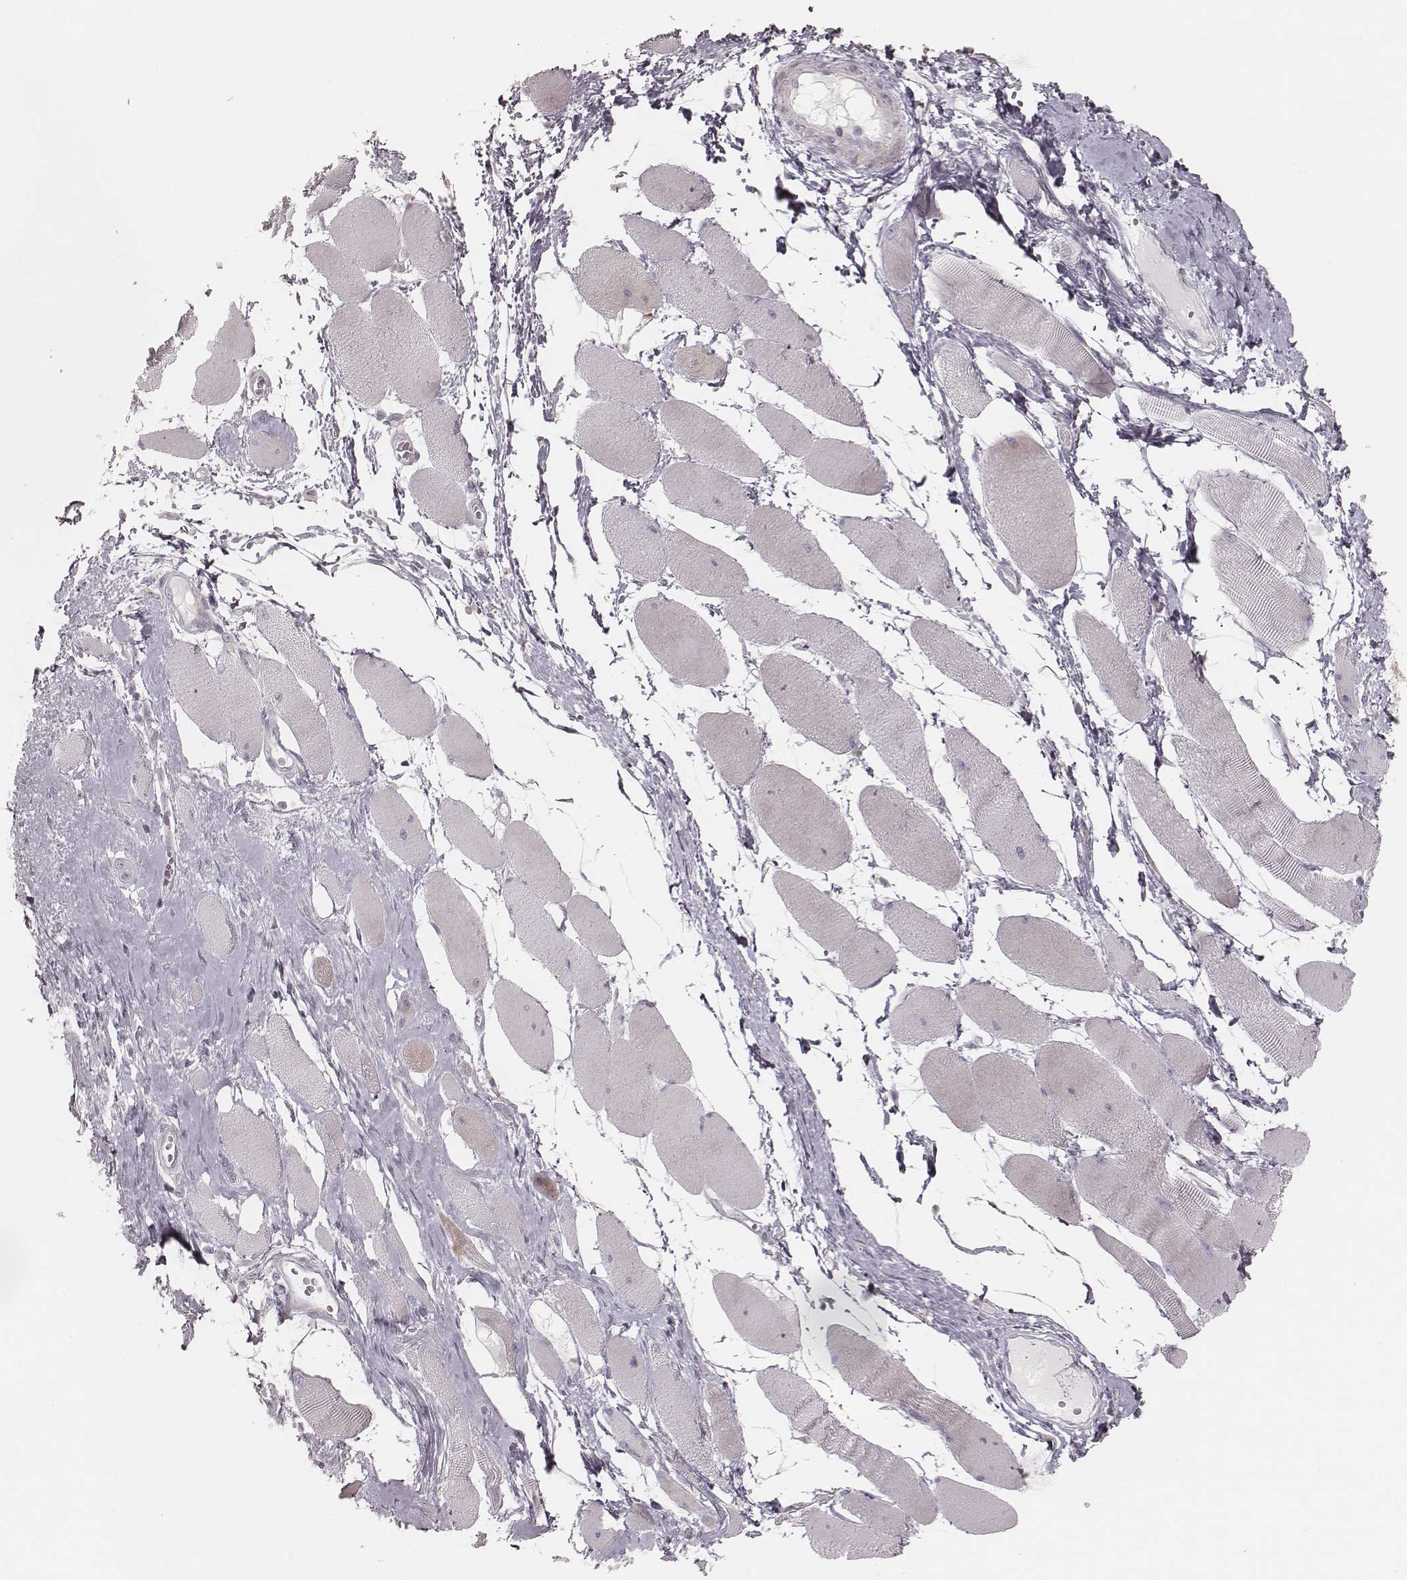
{"staining": {"intensity": "negative", "quantity": "none", "location": "none"}, "tissue": "skeletal muscle", "cell_type": "Myocytes", "image_type": "normal", "snomed": [{"axis": "morphology", "description": "Normal tissue, NOS"}, {"axis": "topography", "description": "Skeletal muscle"}], "caption": "Myocytes are negative for brown protein staining in normal skeletal muscle. (DAB immunohistochemistry with hematoxylin counter stain).", "gene": "KIF5C", "patient": {"sex": "female", "age": 75}}